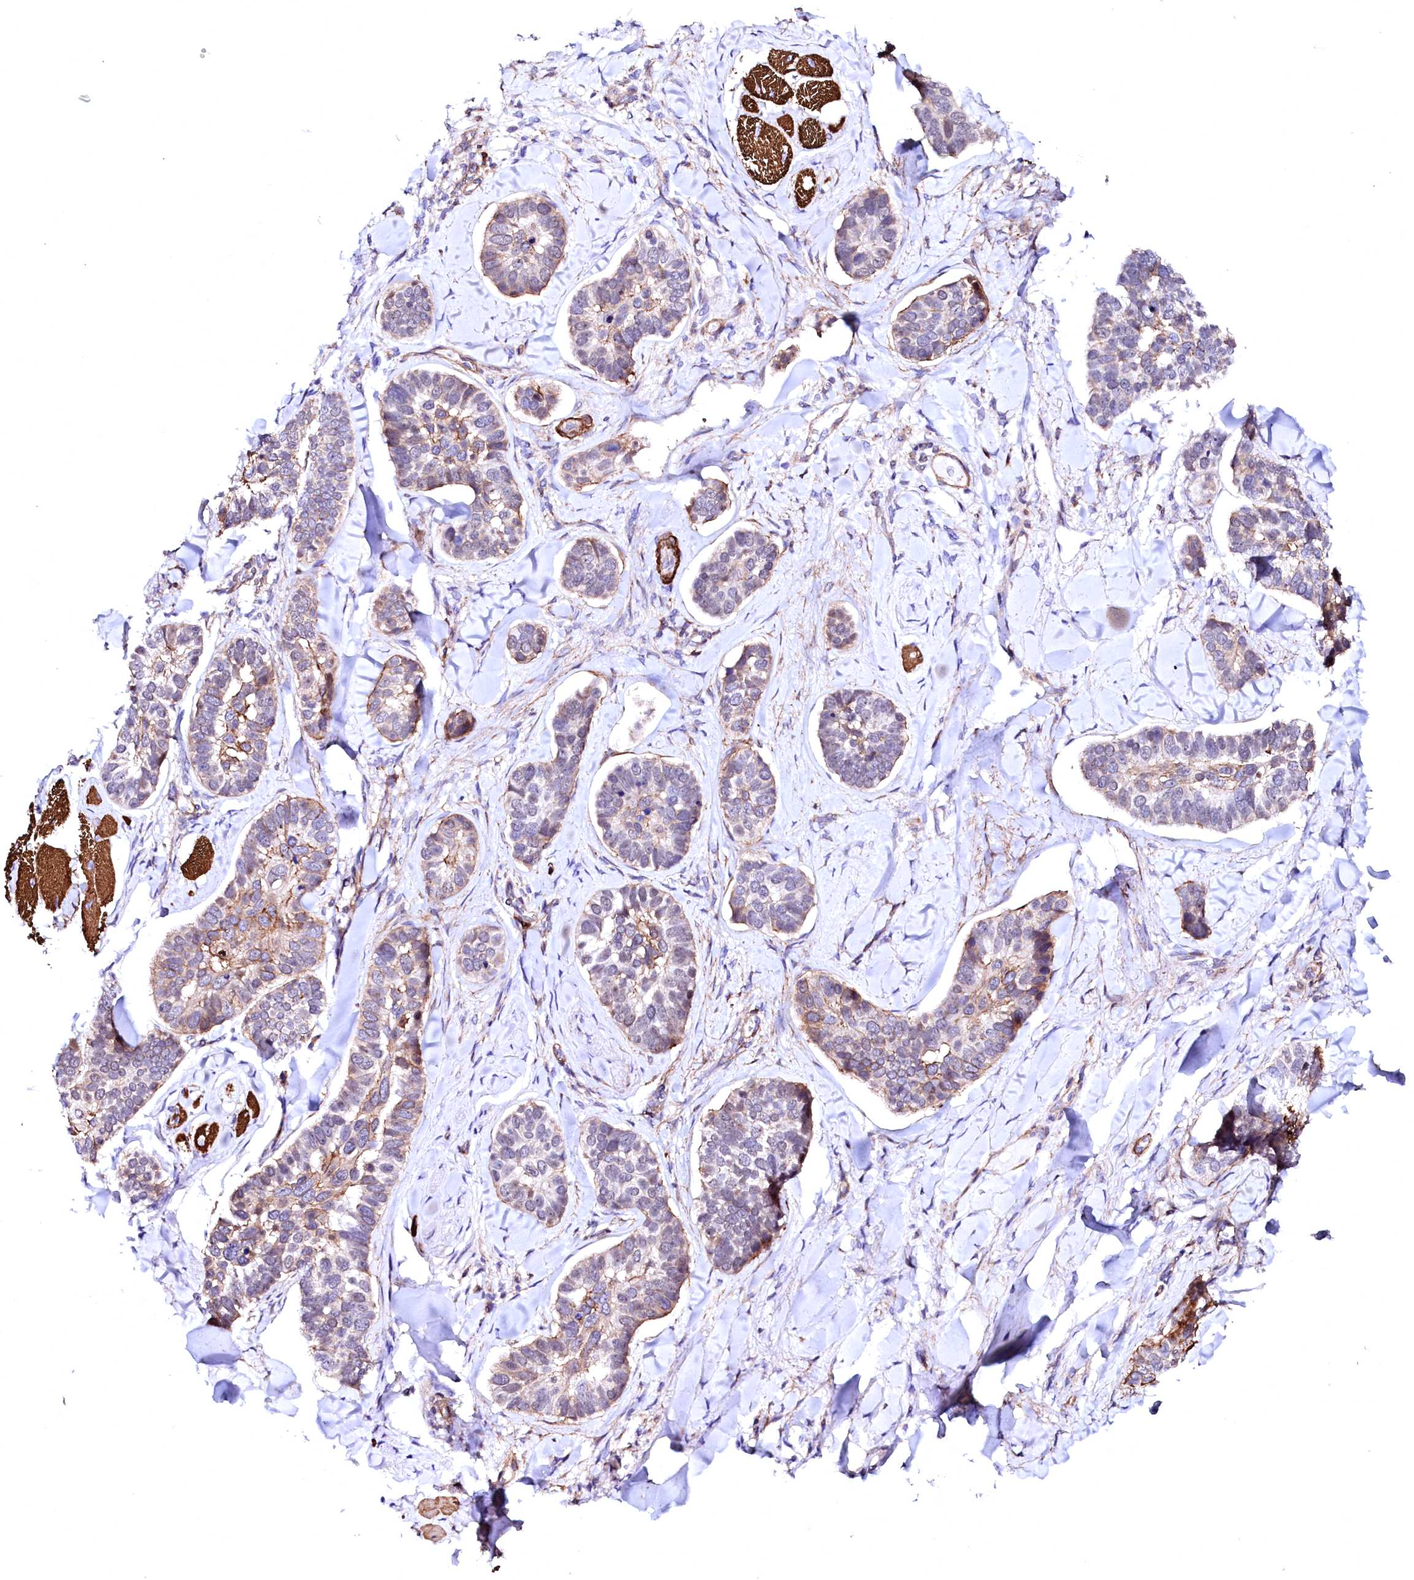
{"staining": {"intensity": "moderate", "quantity": "<25%", "location": "cytoplasmic/membranous"}, "tissue": "skin cancer", "cell_type": "Tumor cells", "image_type": "cancer", "snomed": [{"axis": "morphology", "description": "Basal cell carcinoma"}, {"axis": "topography", "description": "Skin"}], "caption": "Skin basal cell carcinoma stained with a brown dye shows moderate cytoplasmic/membranous positive positivity in approximately <25% of tumor cells.", "gene": "GPR176", "patient": {"sex": "male", "age": 62}}